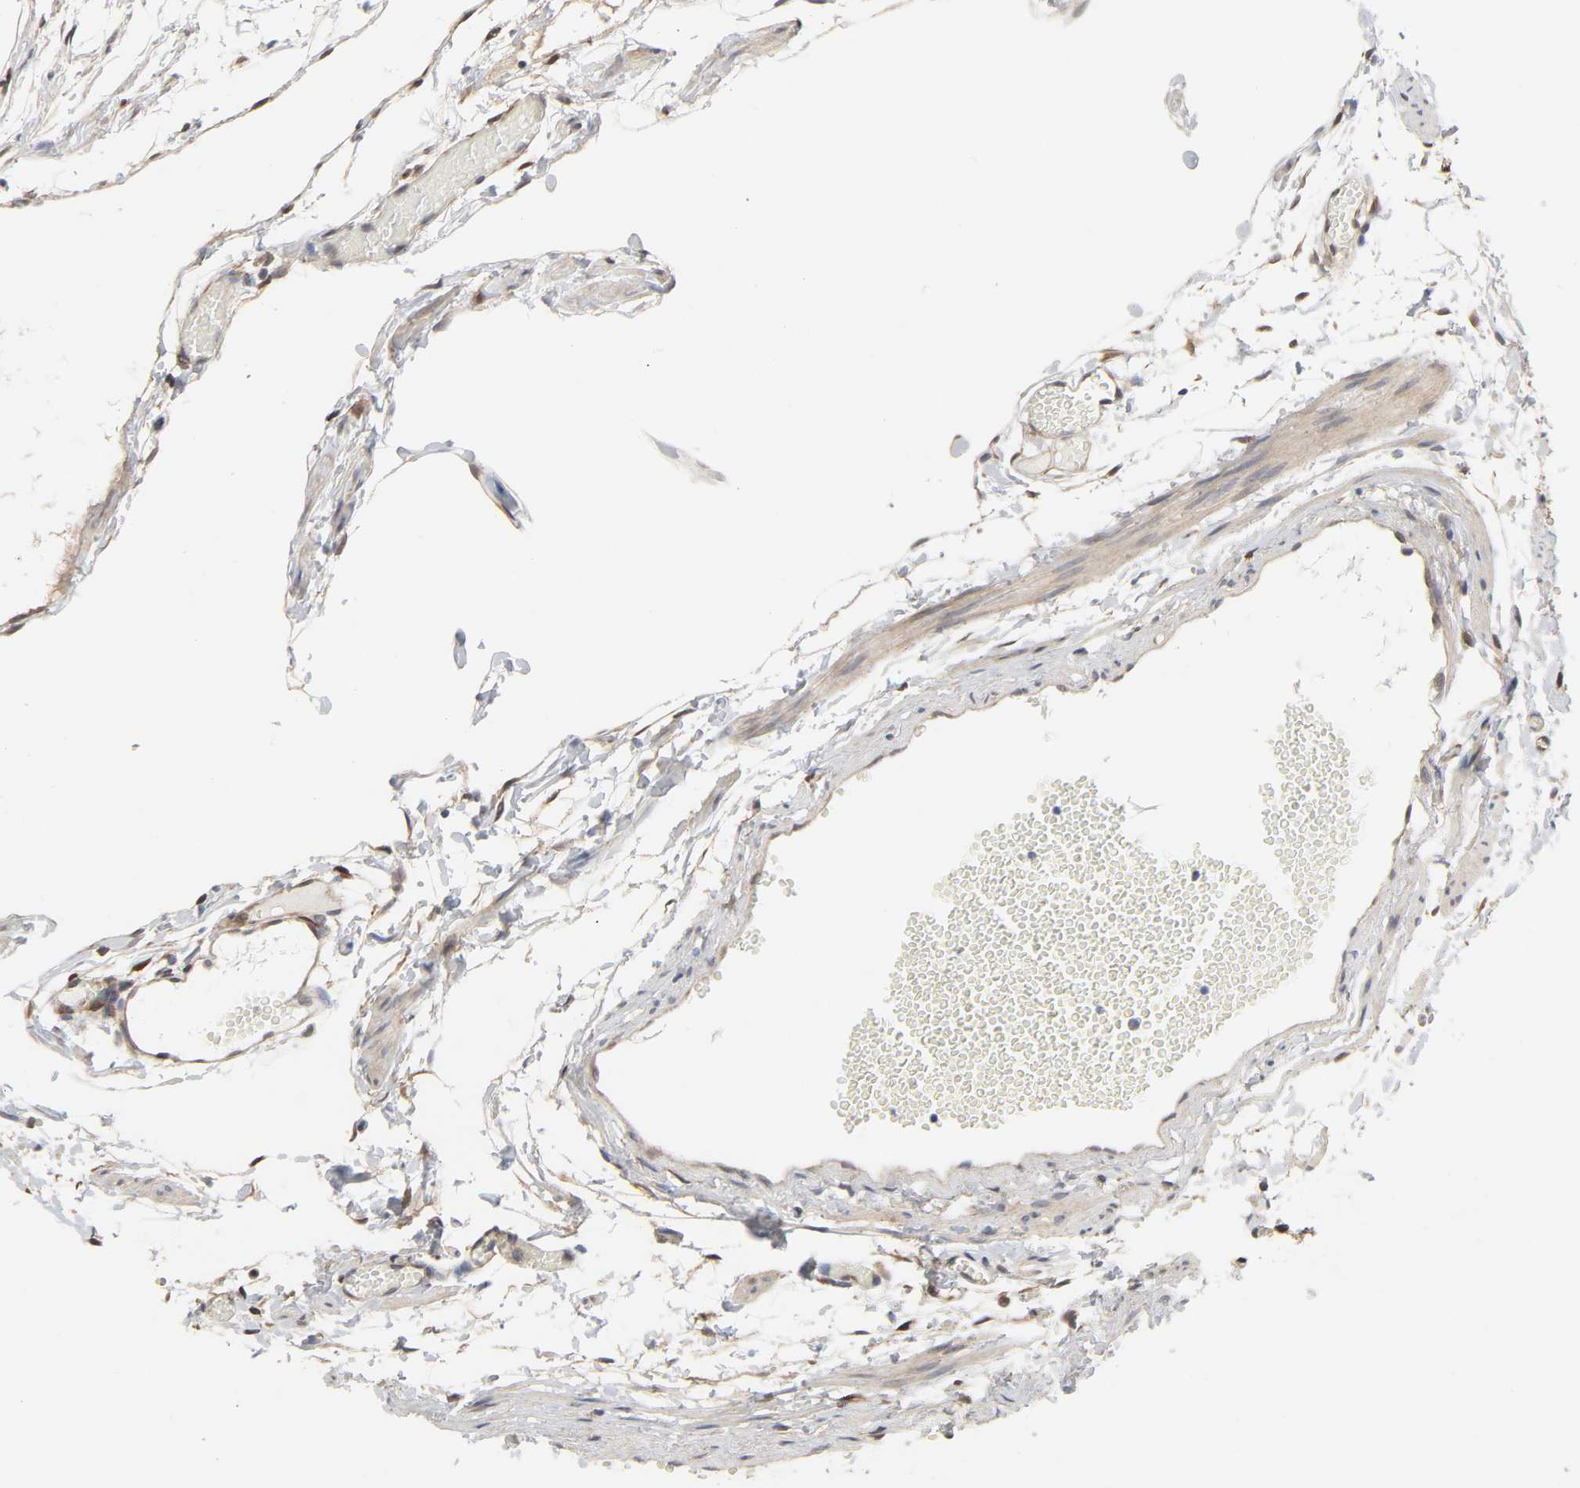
{"staining": {"intensity": "weak", "quantity": ">75%", "location": "cytoplasmic/membranous"}, "tissue": "fallopian tube", "cell_type": "Glandular cells", "image_type": "normal", "snomed": [{"axis": "morphology", "description": "Normal tissue, NOS"}, {"axis": "topography", "description": "Fallopian tube"}], "caption": "Brown immunohistochemical staining in normal human fallopian tube displays weak cytoplasmic/membranous staining in about >75% of glandular cells.", "gene": "NDRG2", "patient": {"sex": "female", "age": 29}}